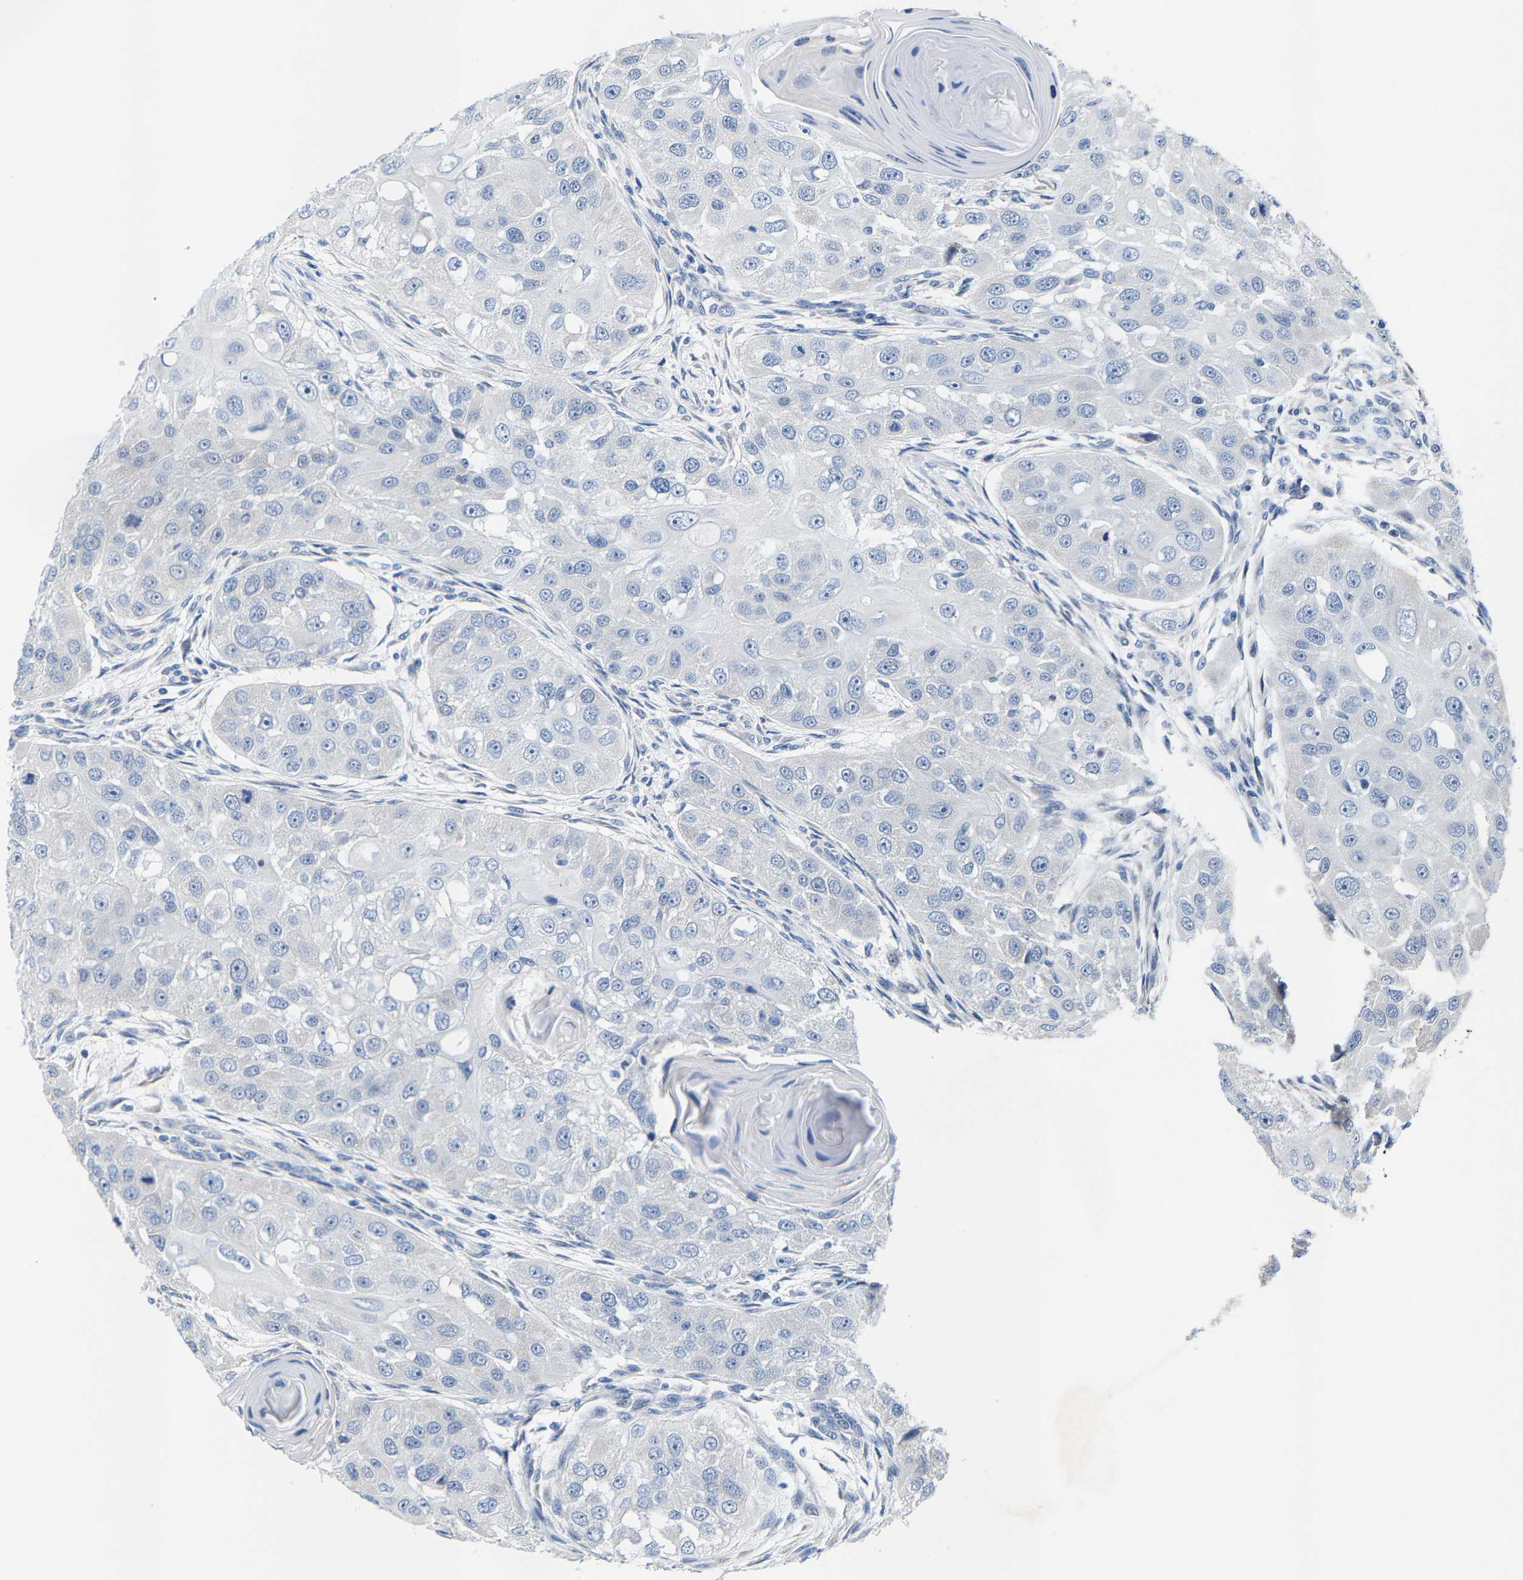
{"staining": {"intensity": "negative", "quantity": "none", "location": "none"}, "tissue": "head and neck cancer", "cell_type": "Tumor cells", "image_type": "cancer", "snomed": [{"axis": "morphology", "description": "Normal tissue, NOS"}, {"axis": "morphology", "description": "Squamous cell carcinoma, NOS"}, {"axis": "topography", "description": "Skeletal muscle"}, {"axis": "topography", "description": "Head-Neck"}], "caption": "Tumor cells show no significant protein positivity in head and neck cancer. (Stains: DAB (3,3'-diaminobenzidine) immunohistochemistry (IHC) with hematoxylin counter stain, Microscopy: brightfield microscopy at high magnification).", "gene": "KLHL1", "patient": {"sex": "male", "age": 51}}